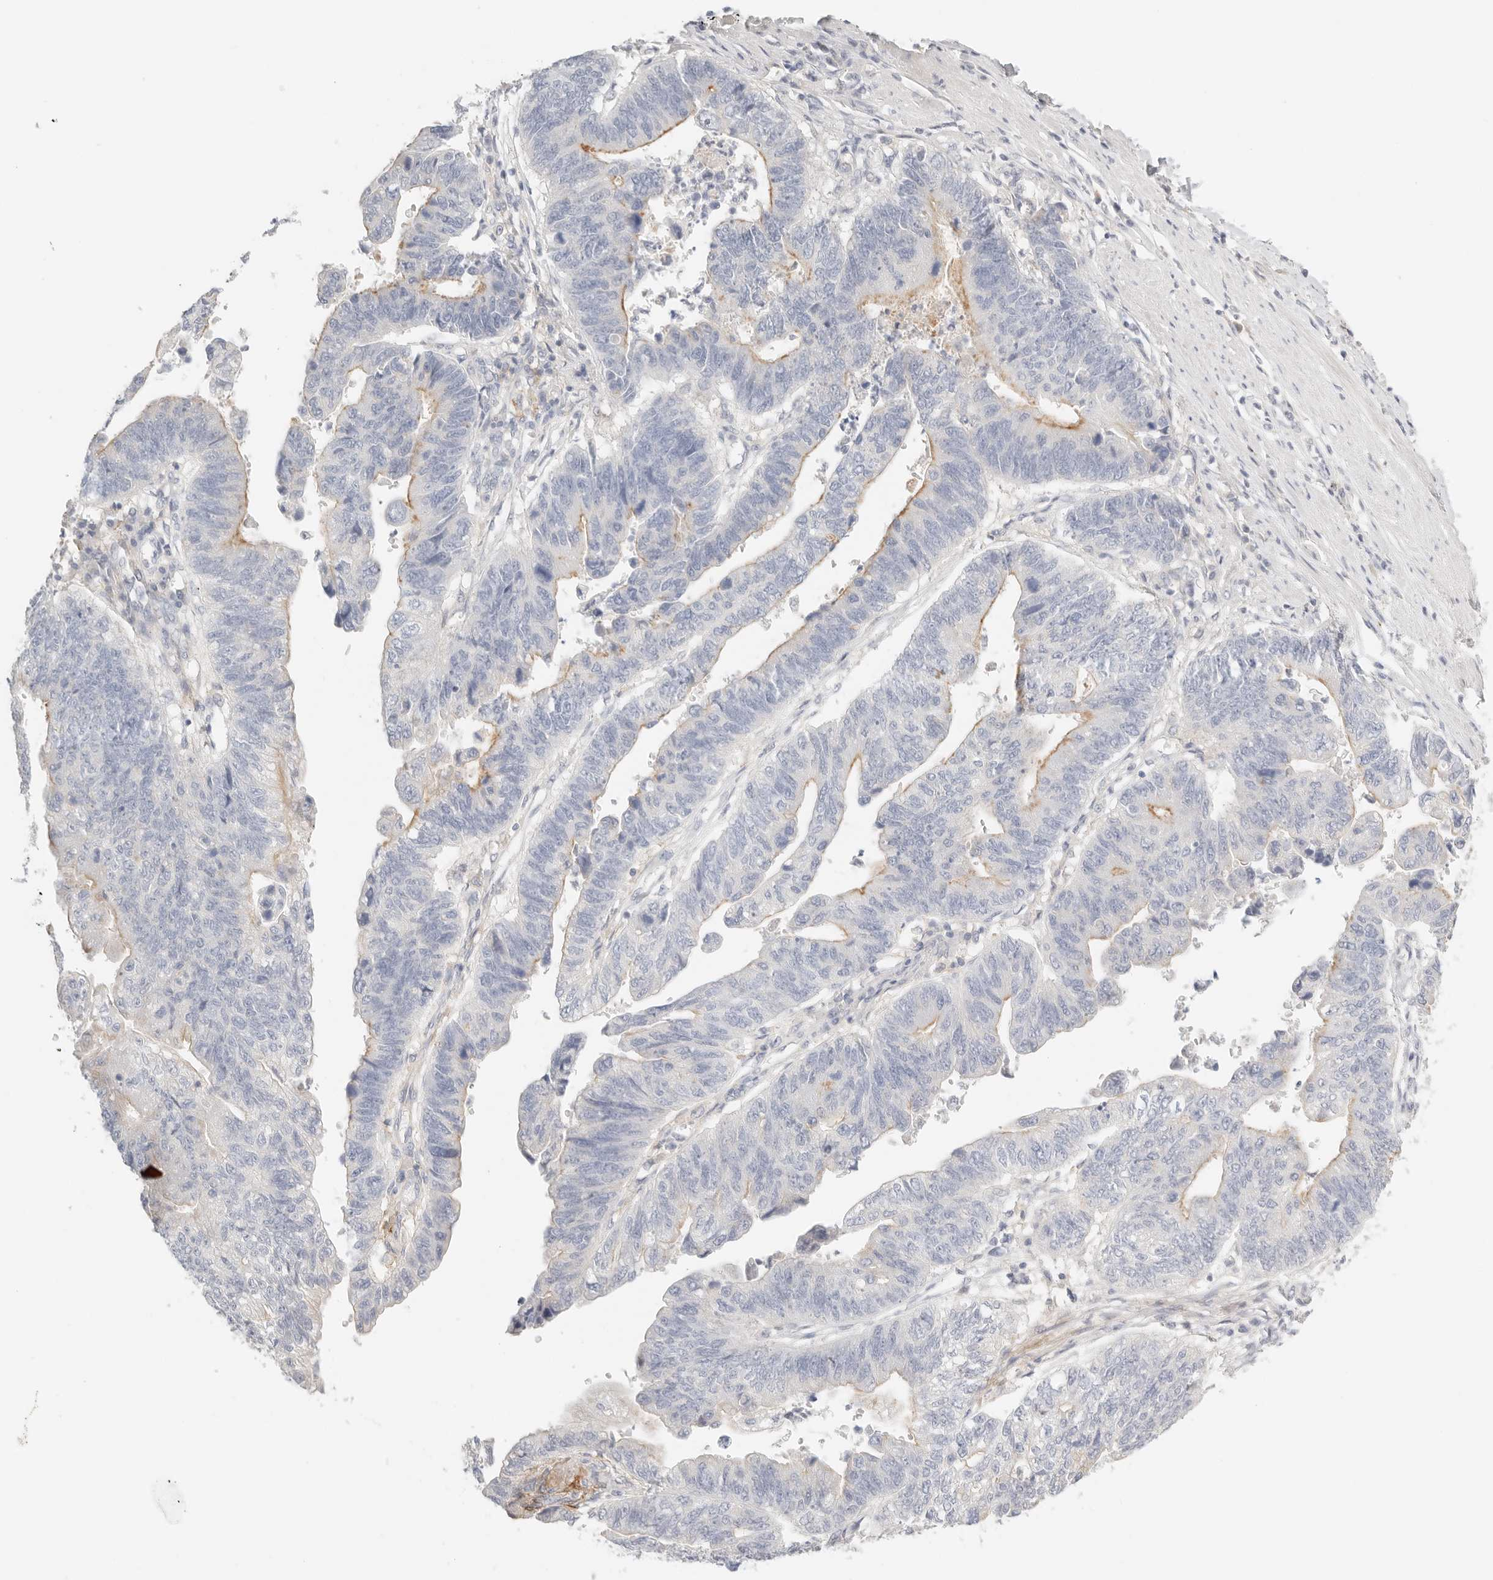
{"staining": {"intensity": "weak", "quantity": "<25%", "location": "cytoplasmic/membranous"}, "tissue": "stomach cancer", "cell_type": "Tumor cells", "image_type": "cancer", "snomed": [{"axis": "morphology", "description": "Adenocarcinoma, NOS"}, {"axis": "topography", "description": "Stomach"}], "caption": "This is an immunohistochemistry (IHC) histopathology image of human adenocarcinoma (stomach). There is no expression in tumor cells.", "gene": "CEP120", "patient": {"sex": "male", "age": 59}}